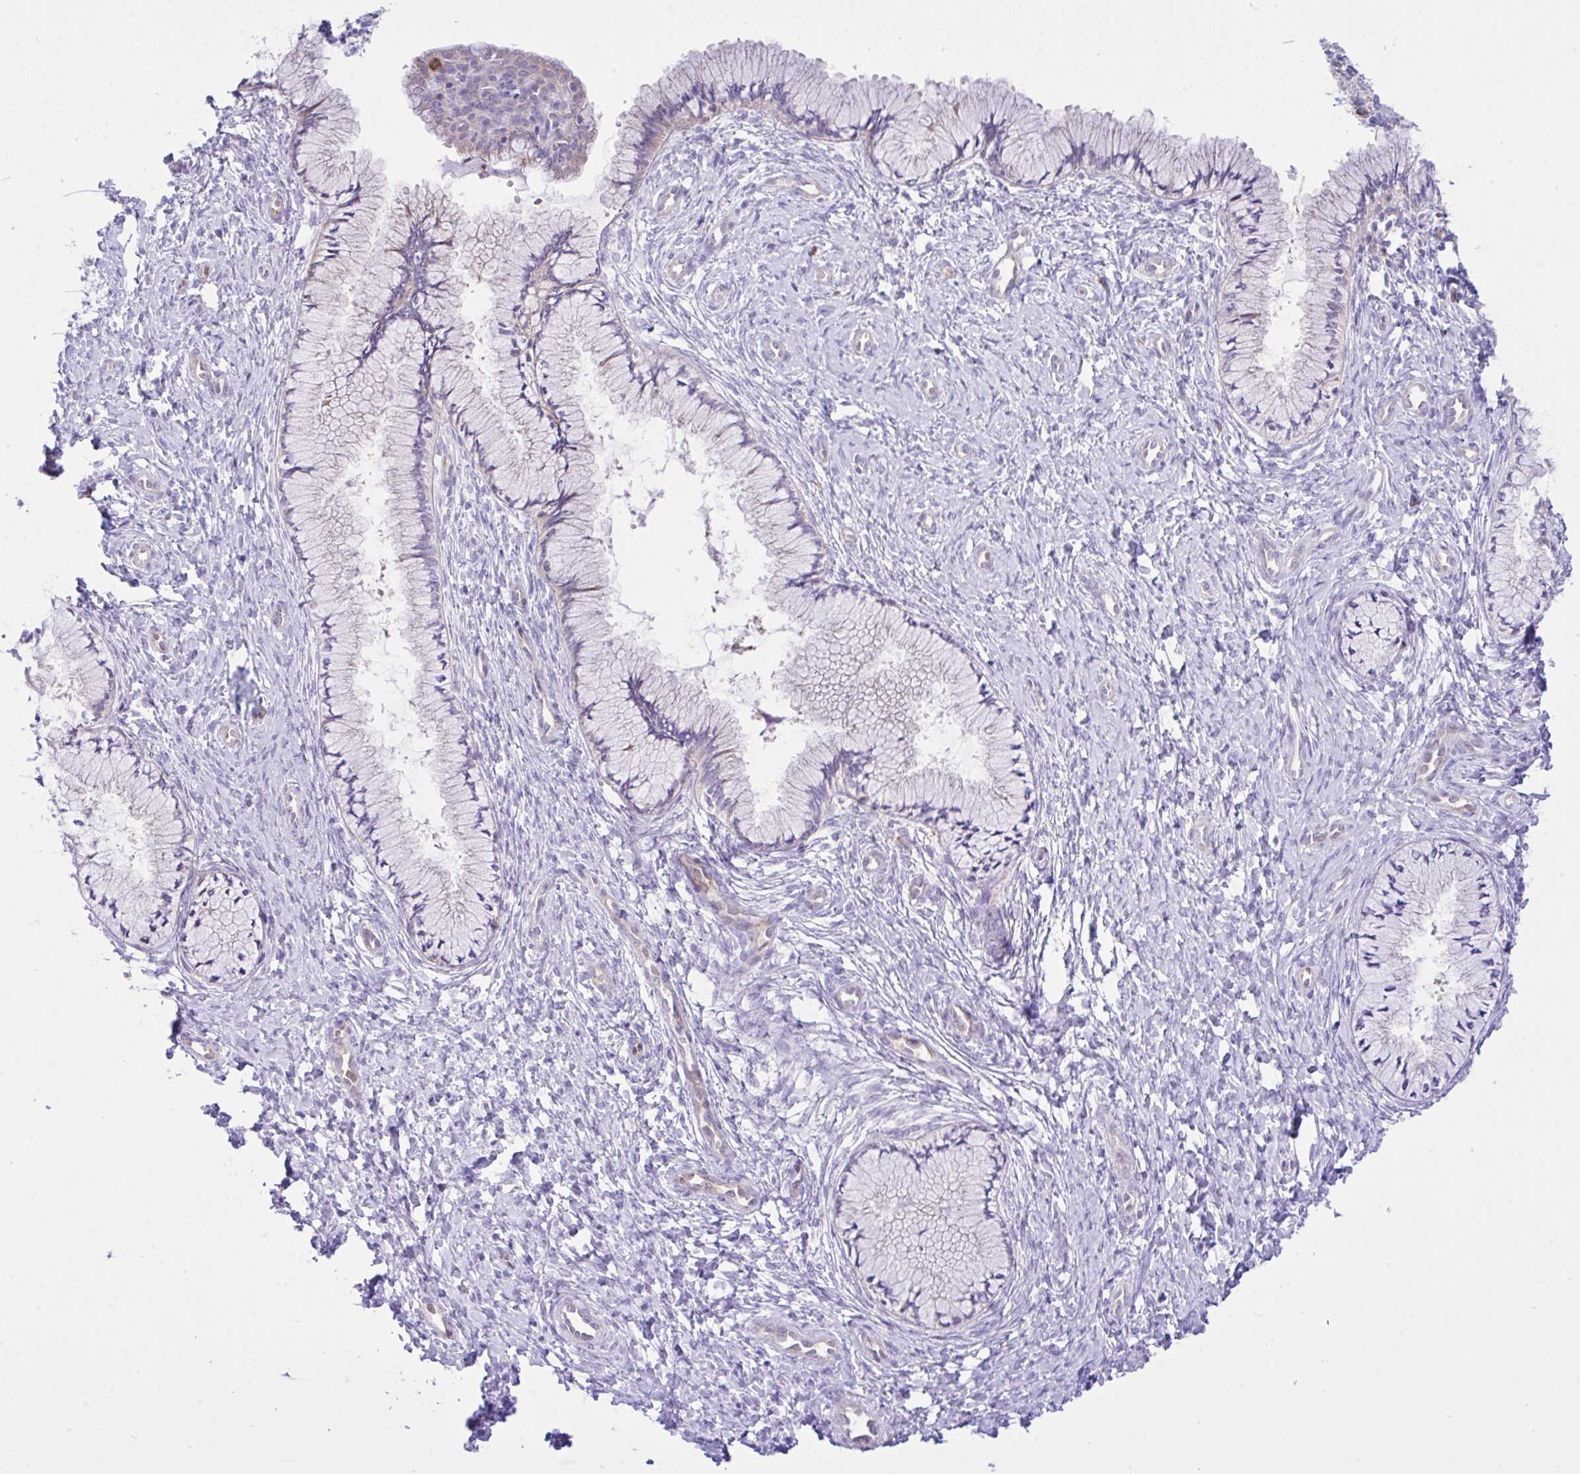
{"staining": {"intensity": "negative", "quantity": "none", "location": "none"}, "tissue": "cervix", "cell_type": "Glandular cells", "image_type": "normal", "snomed": [{"axis": "morphology", "description": "Normal tissue, NOS"}, {"axis": "topography", "description": "Cervix"}], "caption": "Immunohistochemistry of normal cervix shows no positivity in glandular cells.", "gene": "EEF1A1", "patient": {"sex": "female", "age": 37}}